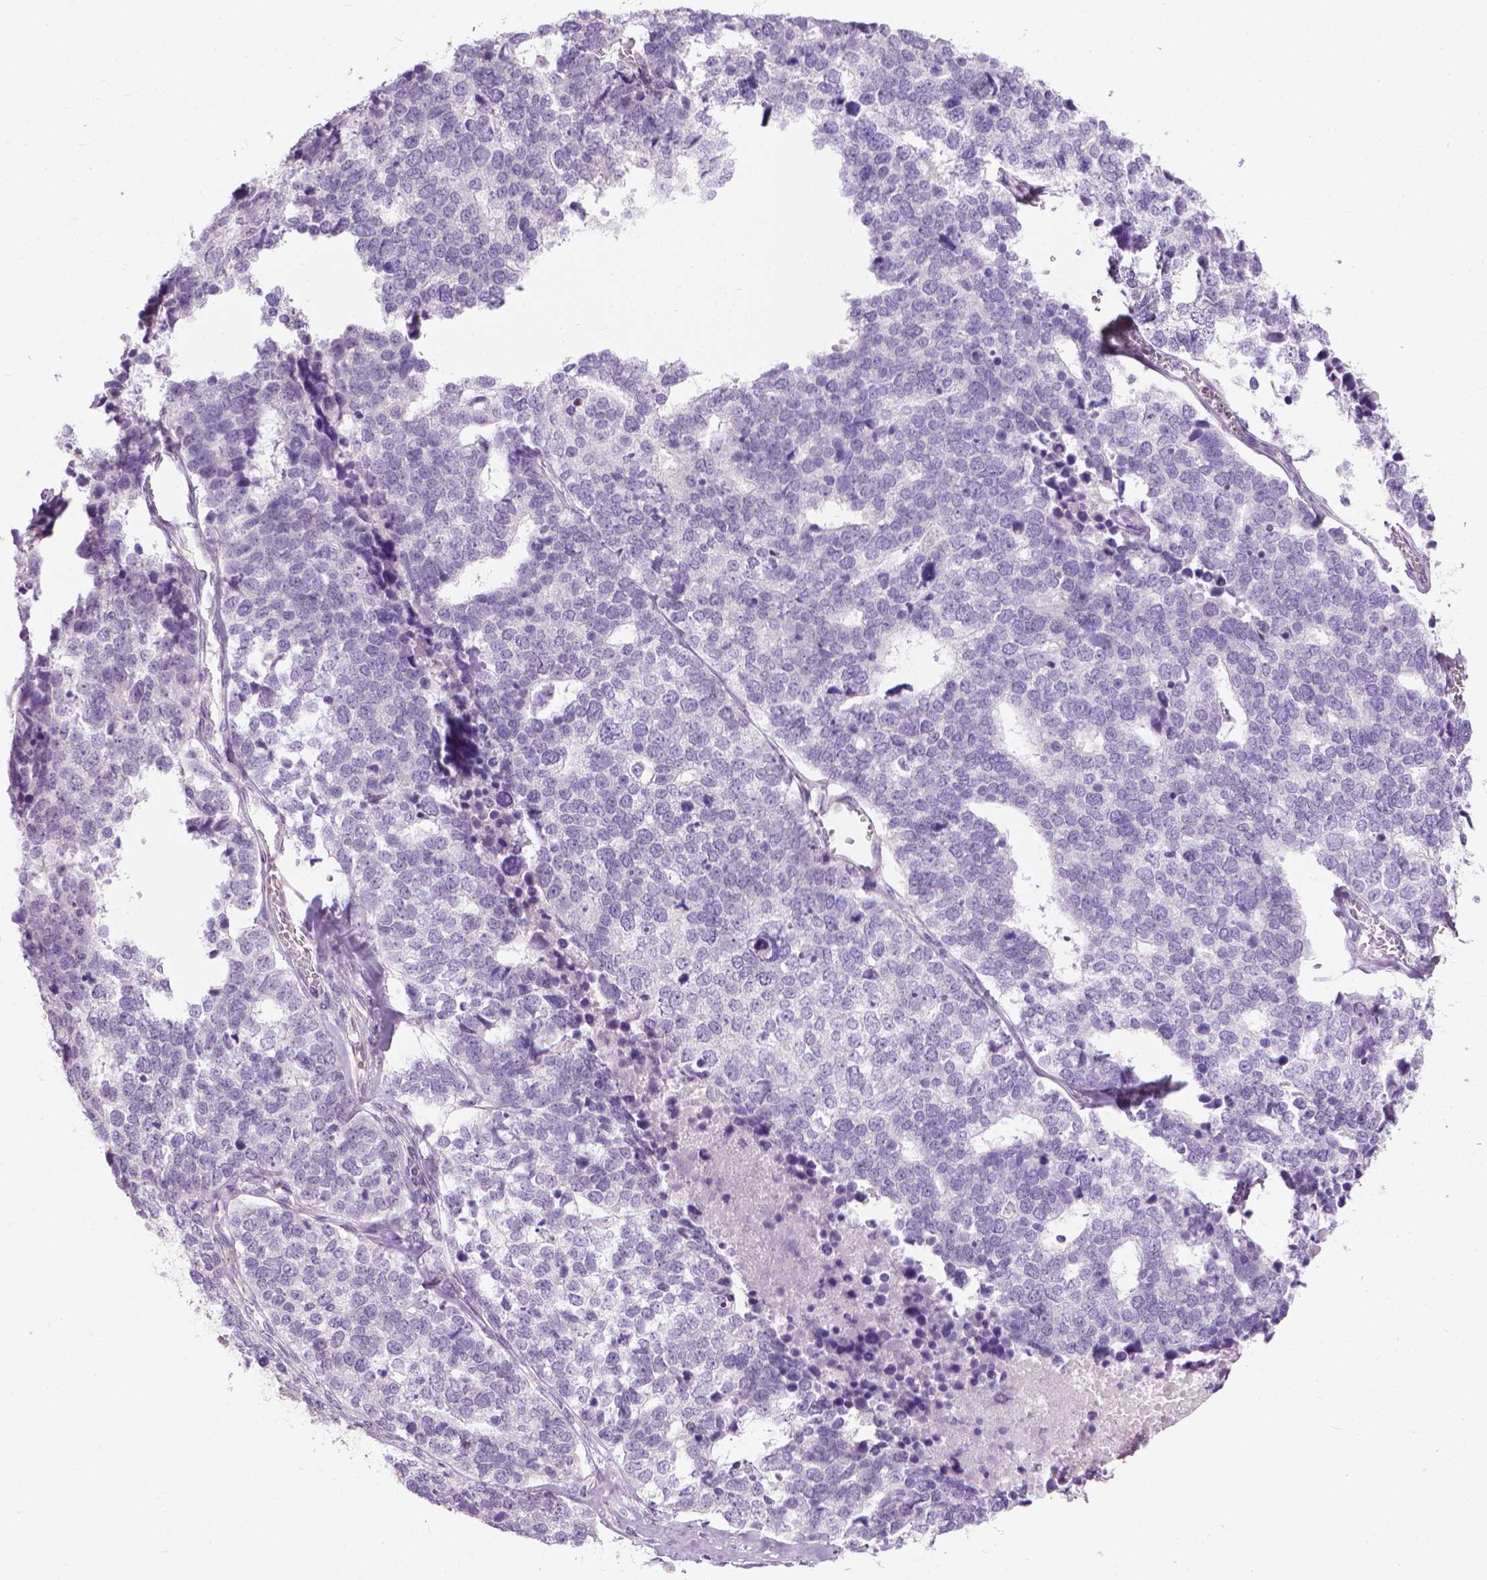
{"staining": {"intensity": "negative", "quantity": "none", "location": "none"}, "tissue": "stomach cancer", "cell_type": "Tumor cells", "image_type": "cancer", "snomed": [{"axis": "morphology", "description": "Adenocarcinoma, NOS"}, {"axis": "topography", "description": "Stomach"}], "caption": "Tumor cells show no significant protein expression in stomach cancer. (IHC, brightfield microscopy, high magnification).", "gene": "KRT73", "patient": {"sex": "male", "age": 69}}